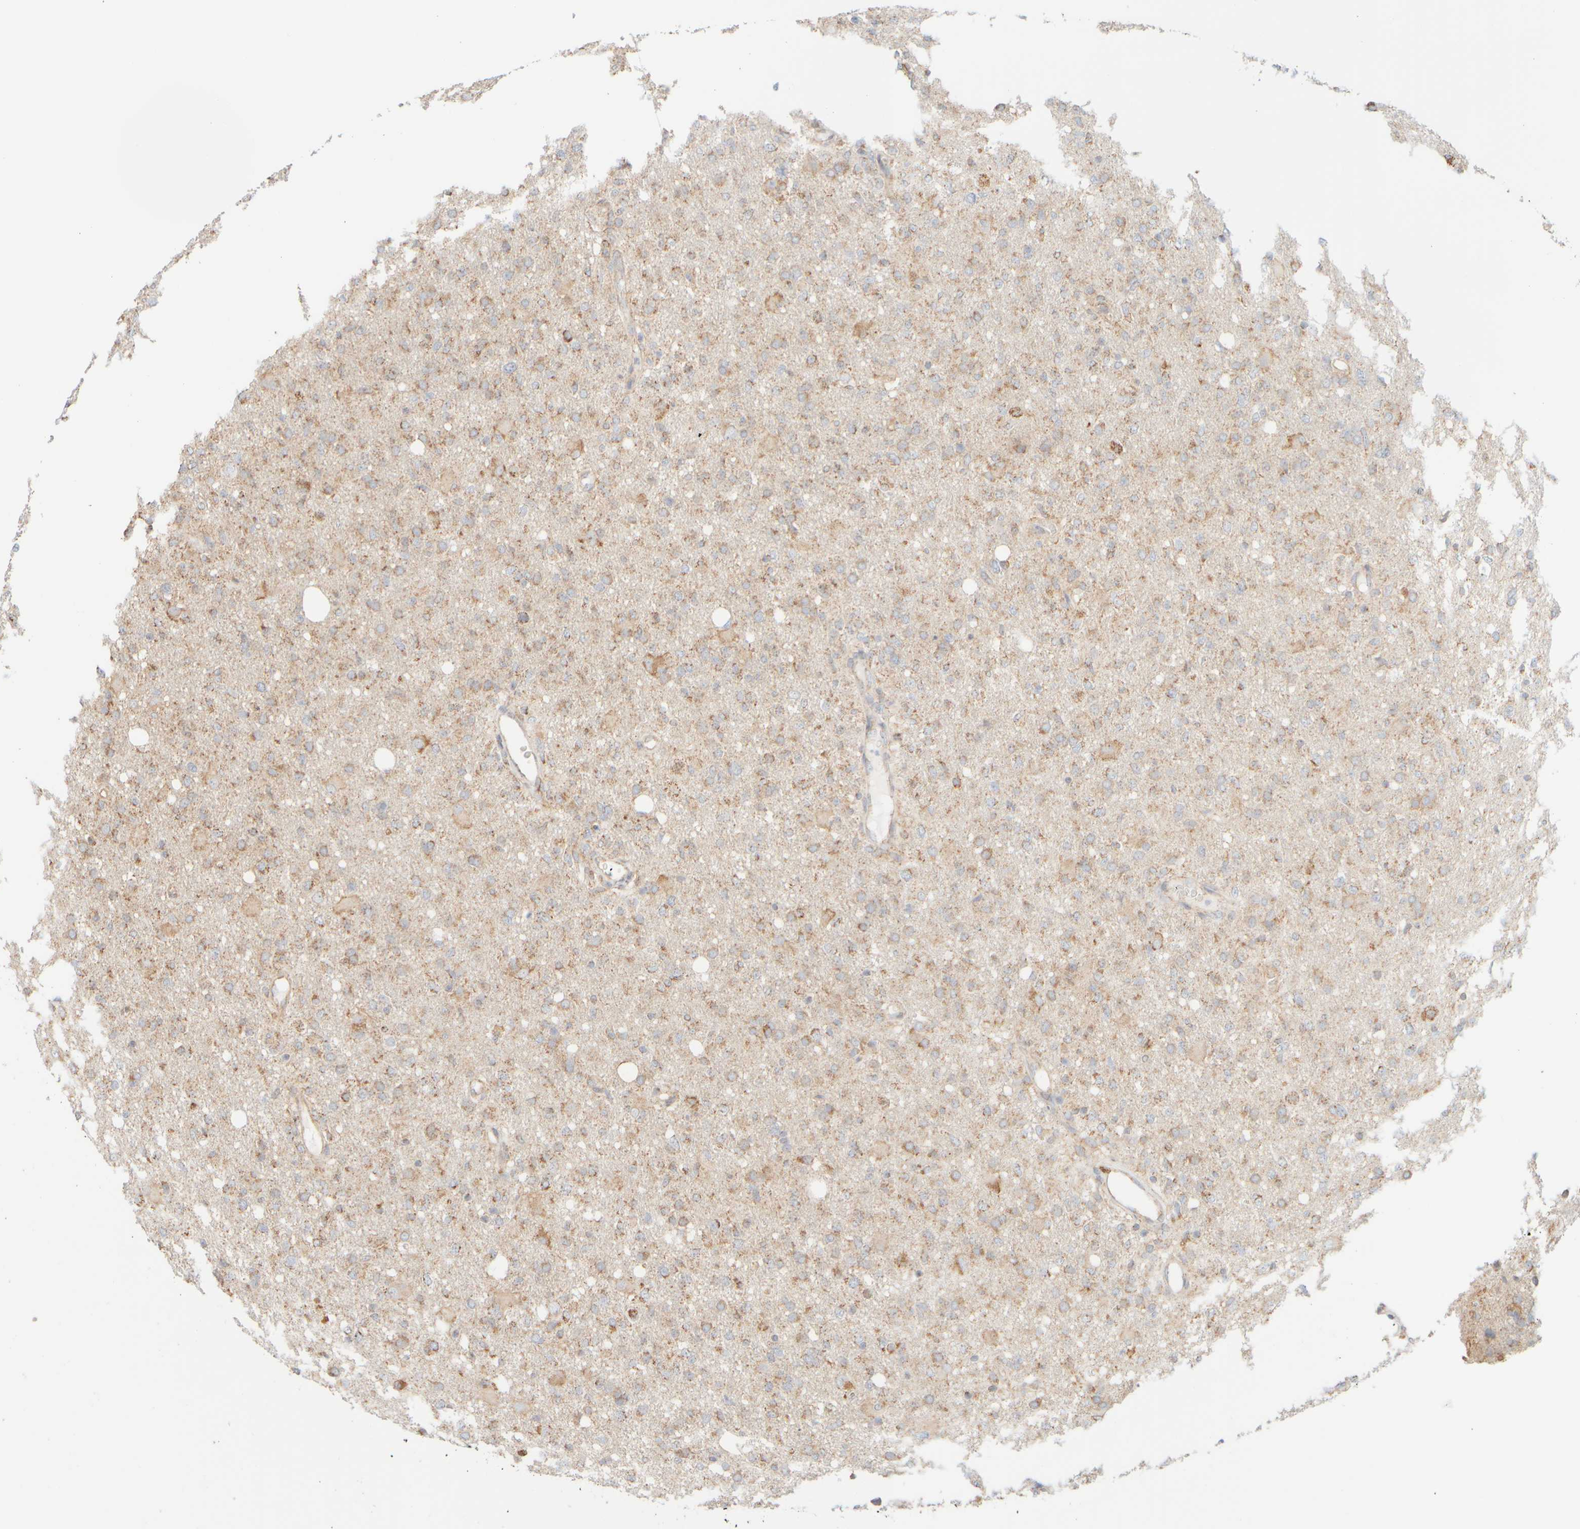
{"staining": {"intensity": "weak", "quantity": "25%-75%", "location": "cytoplasmic/membranous"}, "tissue": "glioma", "cell_type": "Tumor cells", "image_type": "cancer", "snomed": [{"axis": "morphology", "description": "Glioma, malignant, High grade"}, {"axis": "topography", "description": "Brain"}], "caption": "A brown stain shows weak cytoplasmic/membranous expression of a protein in human high-grade glioma (malignant) tumor cells. Nuclei are stained in blue.", "gene": "APBB2", "patient": {"sex": "female", "age": 57}}